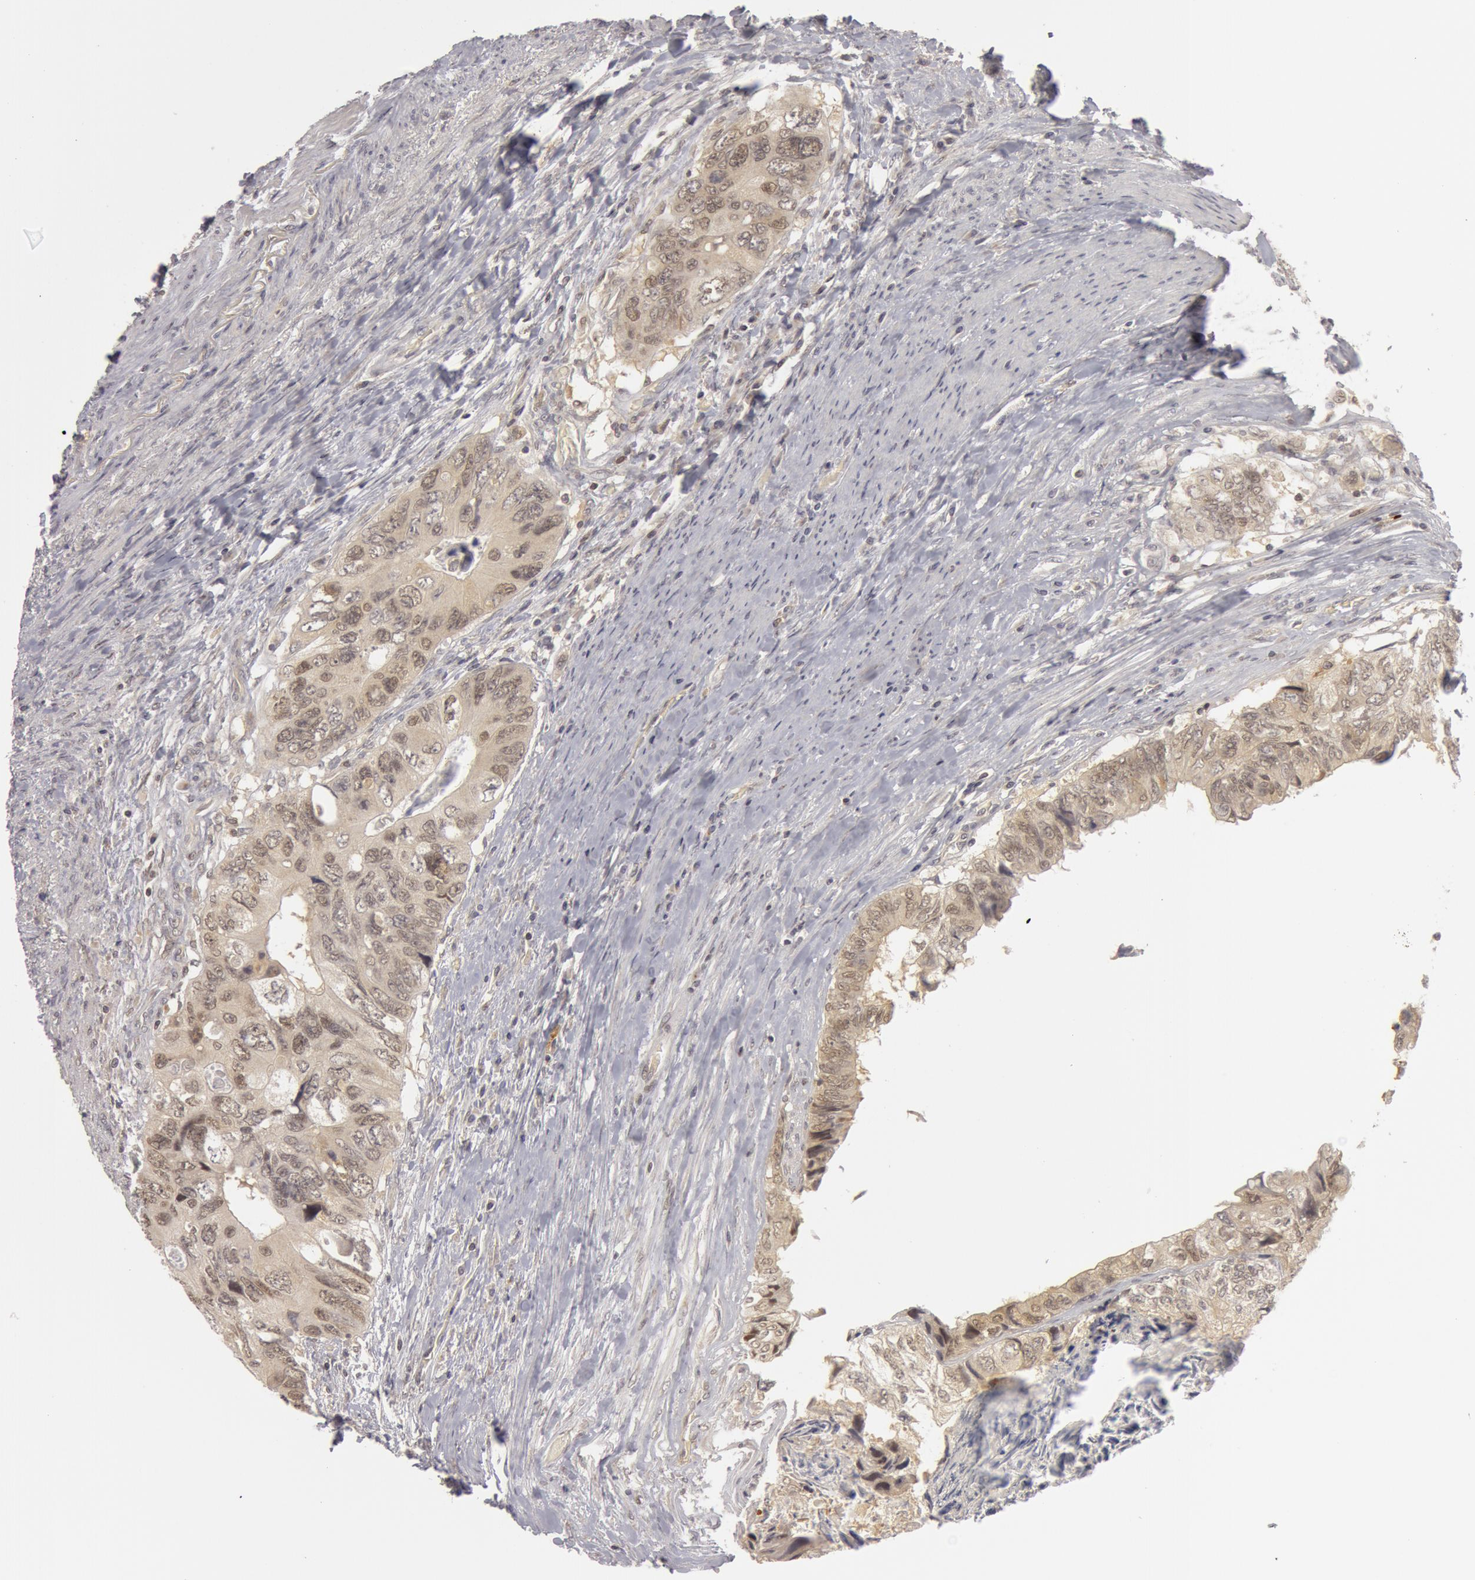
{"staining": {"intensity": "moderate", "quantity": ">75%", "location": "nuclear"}, "tissue": "colorectal cancer", "cell_type": "Tumor cells", "image_type": "cancer", "snomed": [{"axis": "morphology", "description": "Adenocarcinoma, NOS"}, {"axis": "topography", "description": "Rectum"}], "caption": "About >75% of tumor cells in human adenocarcinoma (colorectal) show moderate nuclear protein staining as visualized by brown immunohistochemical staining.", "gene": "OASL", "patient": {"sex": "female", "age": 82}}